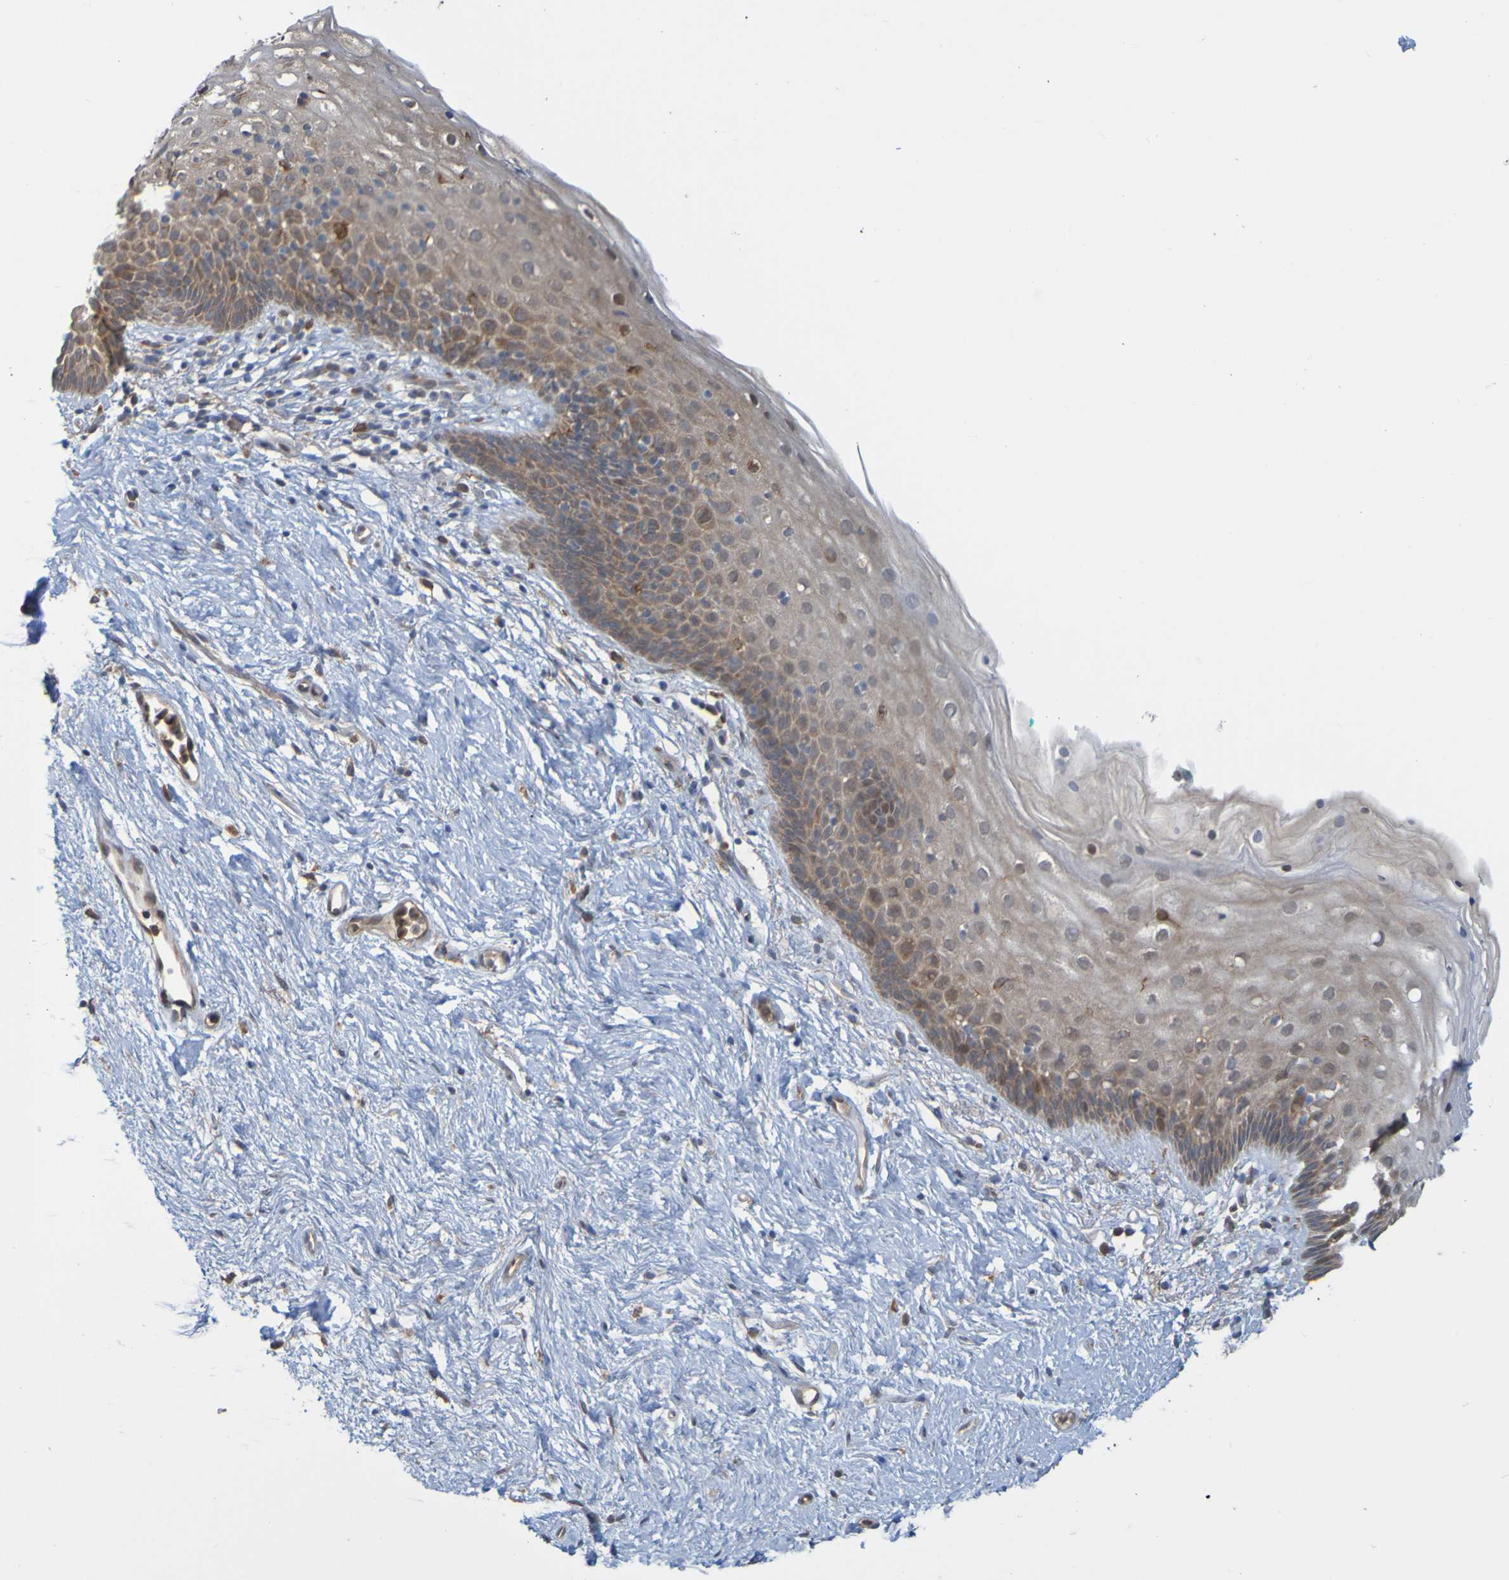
{"staining": {"intensity": "moderate", "quantity": "25%-75%", "location": "cytoplasmic/membranous"}, "tissue": "vagina", "cell_type": "Squamous epithelial cells", "image_type": "normal", "snomed": [{"axis": "morphology", "description": "Normal tissue, NOS"}, {"axis": "topography", "description": "Vagina"}], "caption": "A medium amount of moderate cytoplasmic/membranous positivity is seen in approximately 25%-75% of squamous epithelial cells in unremarkable vagina.", "gene": "NAV2", "patient": {"sex": "female", "age": 44}}